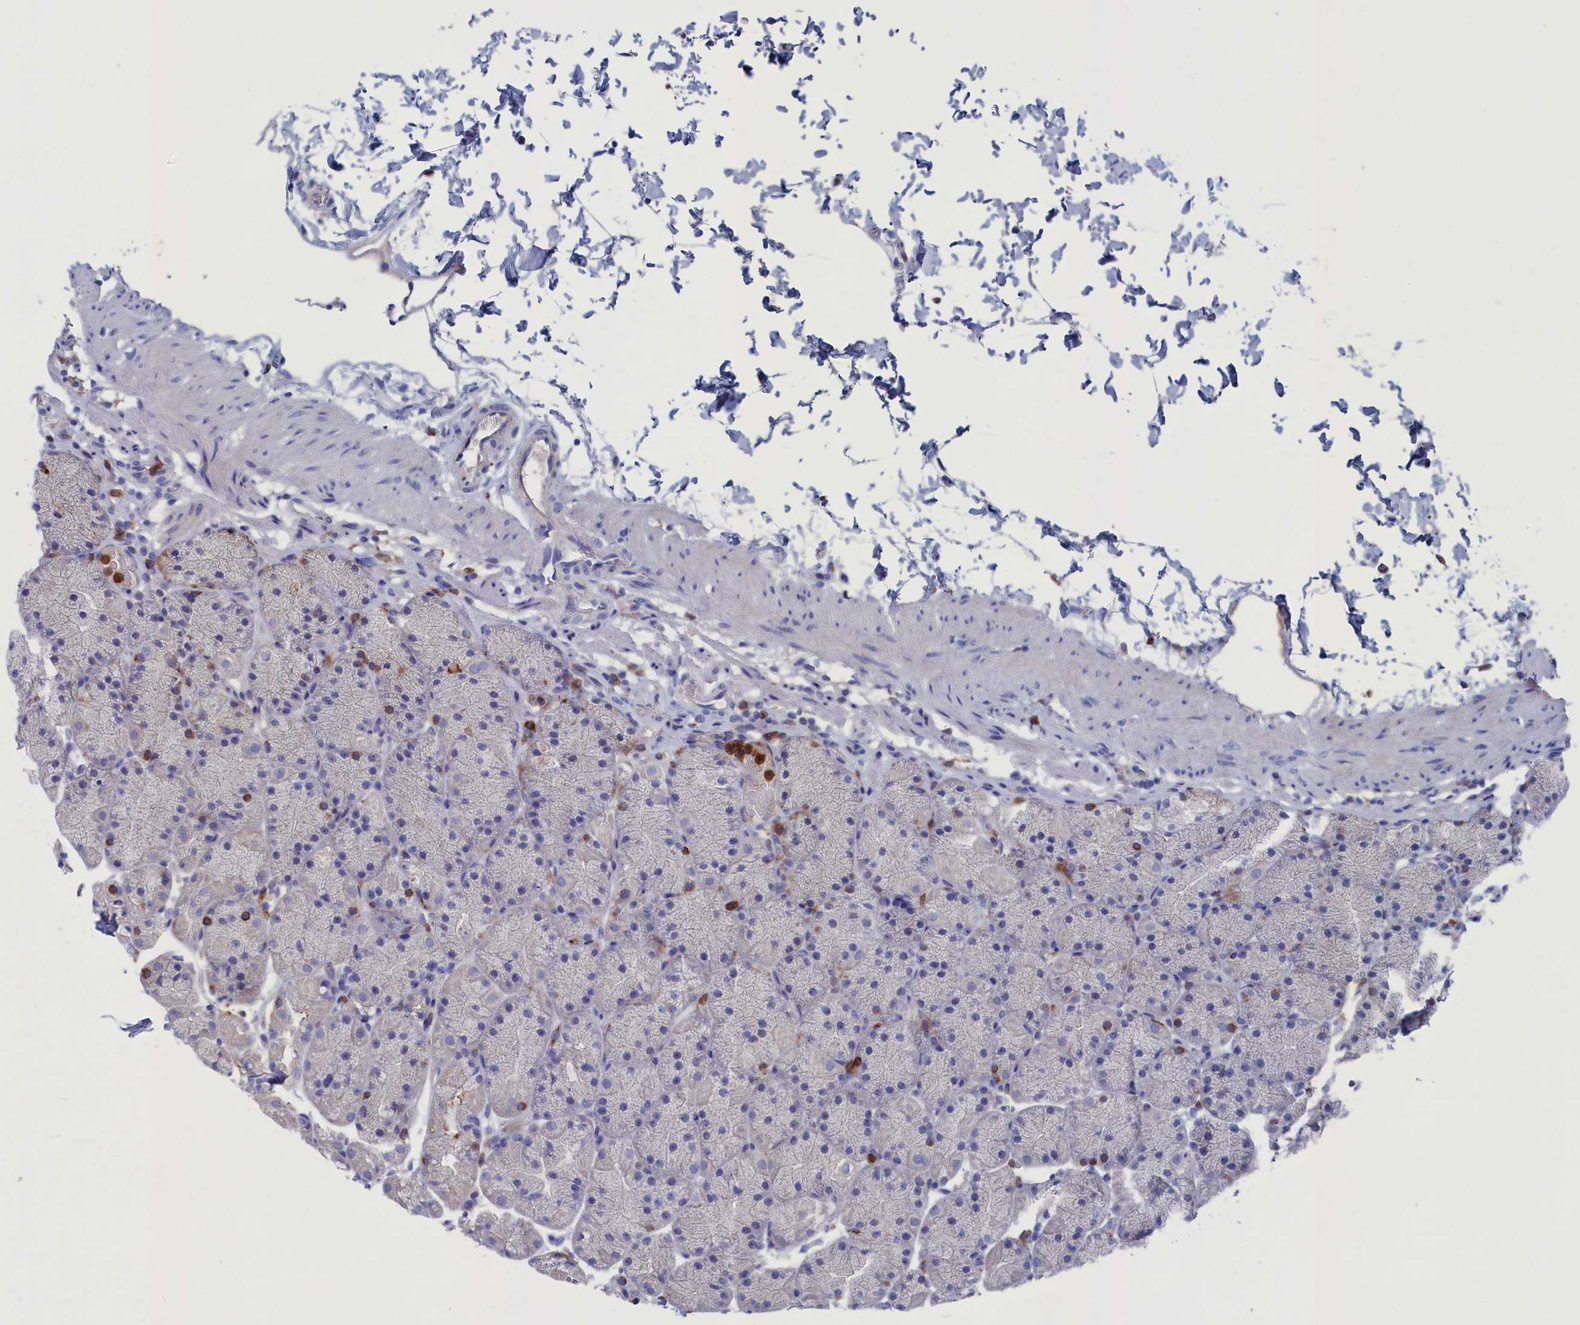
{"staining": {"intensity": "moderate", "quantity": "<25%", "location": "cytoplasmic/membranous"}, "tissue": "stomach", "cell_type": "Glandular cells", "image_type": "normal", "snomed": [{"axis": "morphology", "description": "Normal tissue, NOS"}, {"axis": "topography", "description": "Stomach, upper"}, {"axis": "topography", "description": "Stomach, lower"}], "caption": "Human stomach stained for a protein (brown) demonstrates moderate cytoplasmic/membranous positive positivity in approximately <25% of glandular cells.", "gene": "TYROBP", "patient": {"sex": "male", "age": 67}}